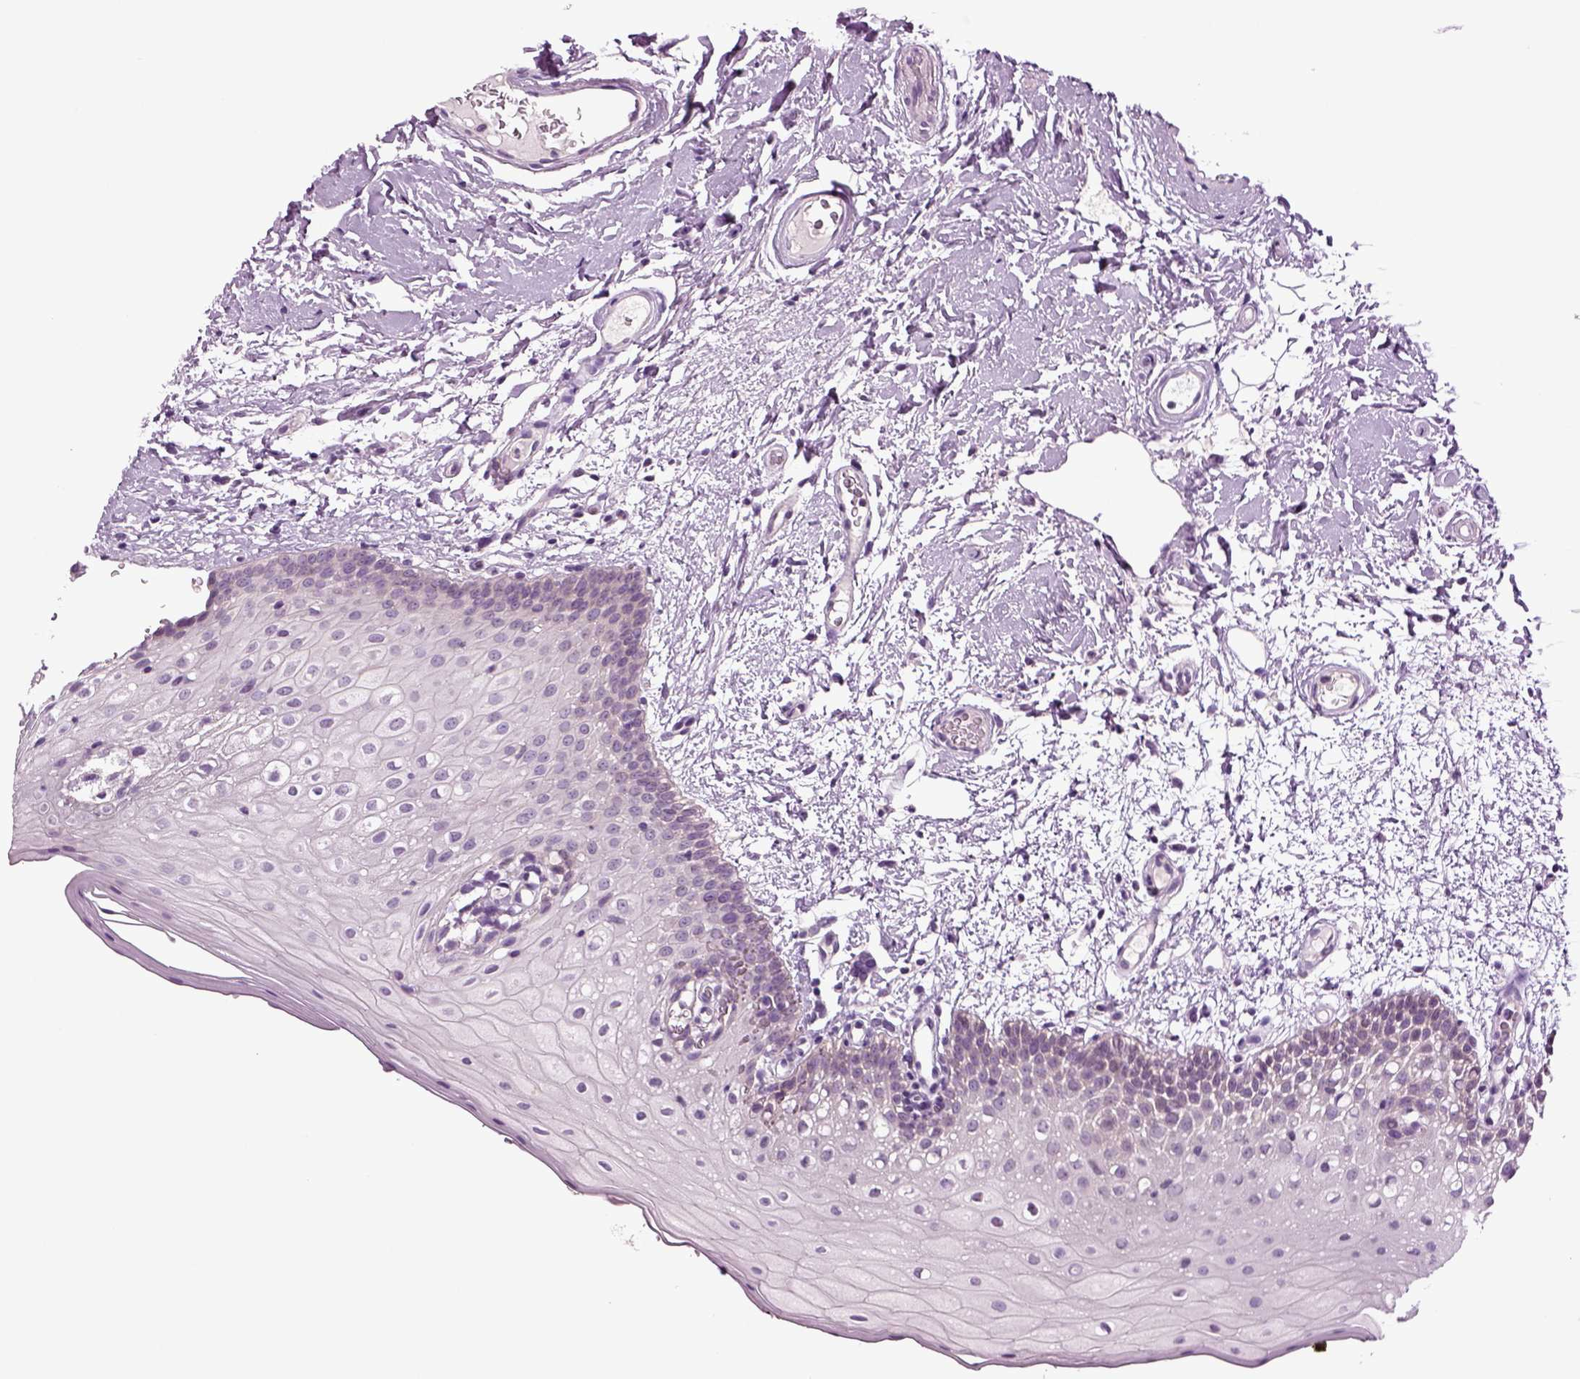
{"staining": {"intensity": "negative", "quantity": "none", "location": "none"}, "tissue": "oral mucosa", "cell_type": "Squamous epithelial cells", "image_type": "normal", "snomed": [{"axis": "morphology", "description": "Normal tissue, NOS"}, {"axis": "morphology", "description": "Squamous cell carcinoma, NOS"}, {"axis": "topography", "description": "Oral tissue"}, {"axis": "topography", "description": "Head-Neck"}], "caption": "An immunohistochemistry photomicrograph of normal oral mucosa is shown. There is no staining in squamous epithelial cells of oral mucosa.", "gene": "PLCH2", "patient": {"sex": "male", "age": 69}}